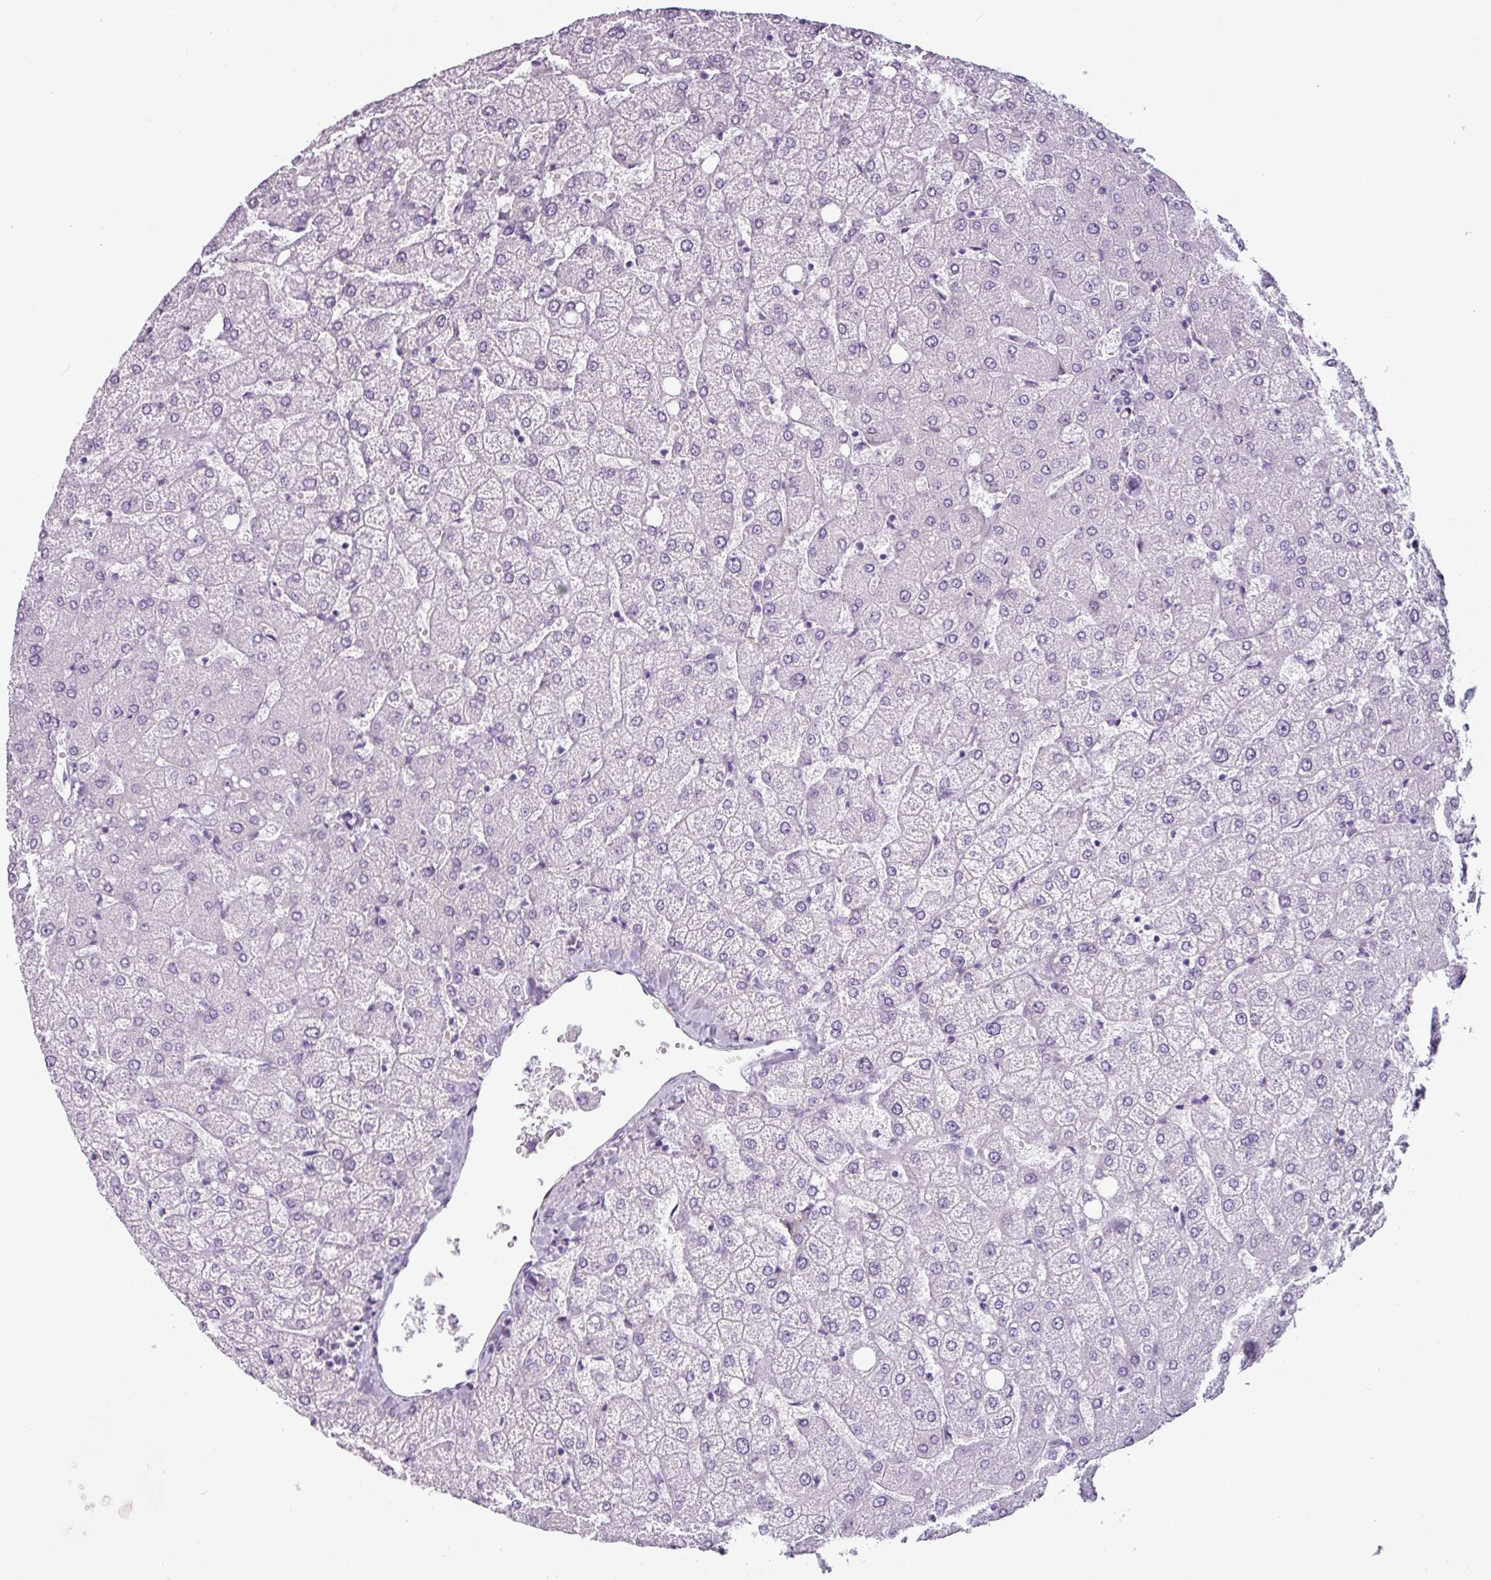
{"staining": {"intensity": "negative", "quantity": "none", "location": "none"}, "tissue": "liver", "cell_type": "Cholangiocytes", "image_type": "normal", "snomed": [{"axis": "morphology", "description": "Normal tissue, NOS"}, {"axis": "topography", "description": "Liver"}], "caption": "IHC histopathology image of benign liver: liver stained with DAB (3,3'-diaminobenzidine) demonstrates no significant protein expression in cholangiocytes.", "gene": "ATP10A", "patient": {"sex": "female", "age": 54}}